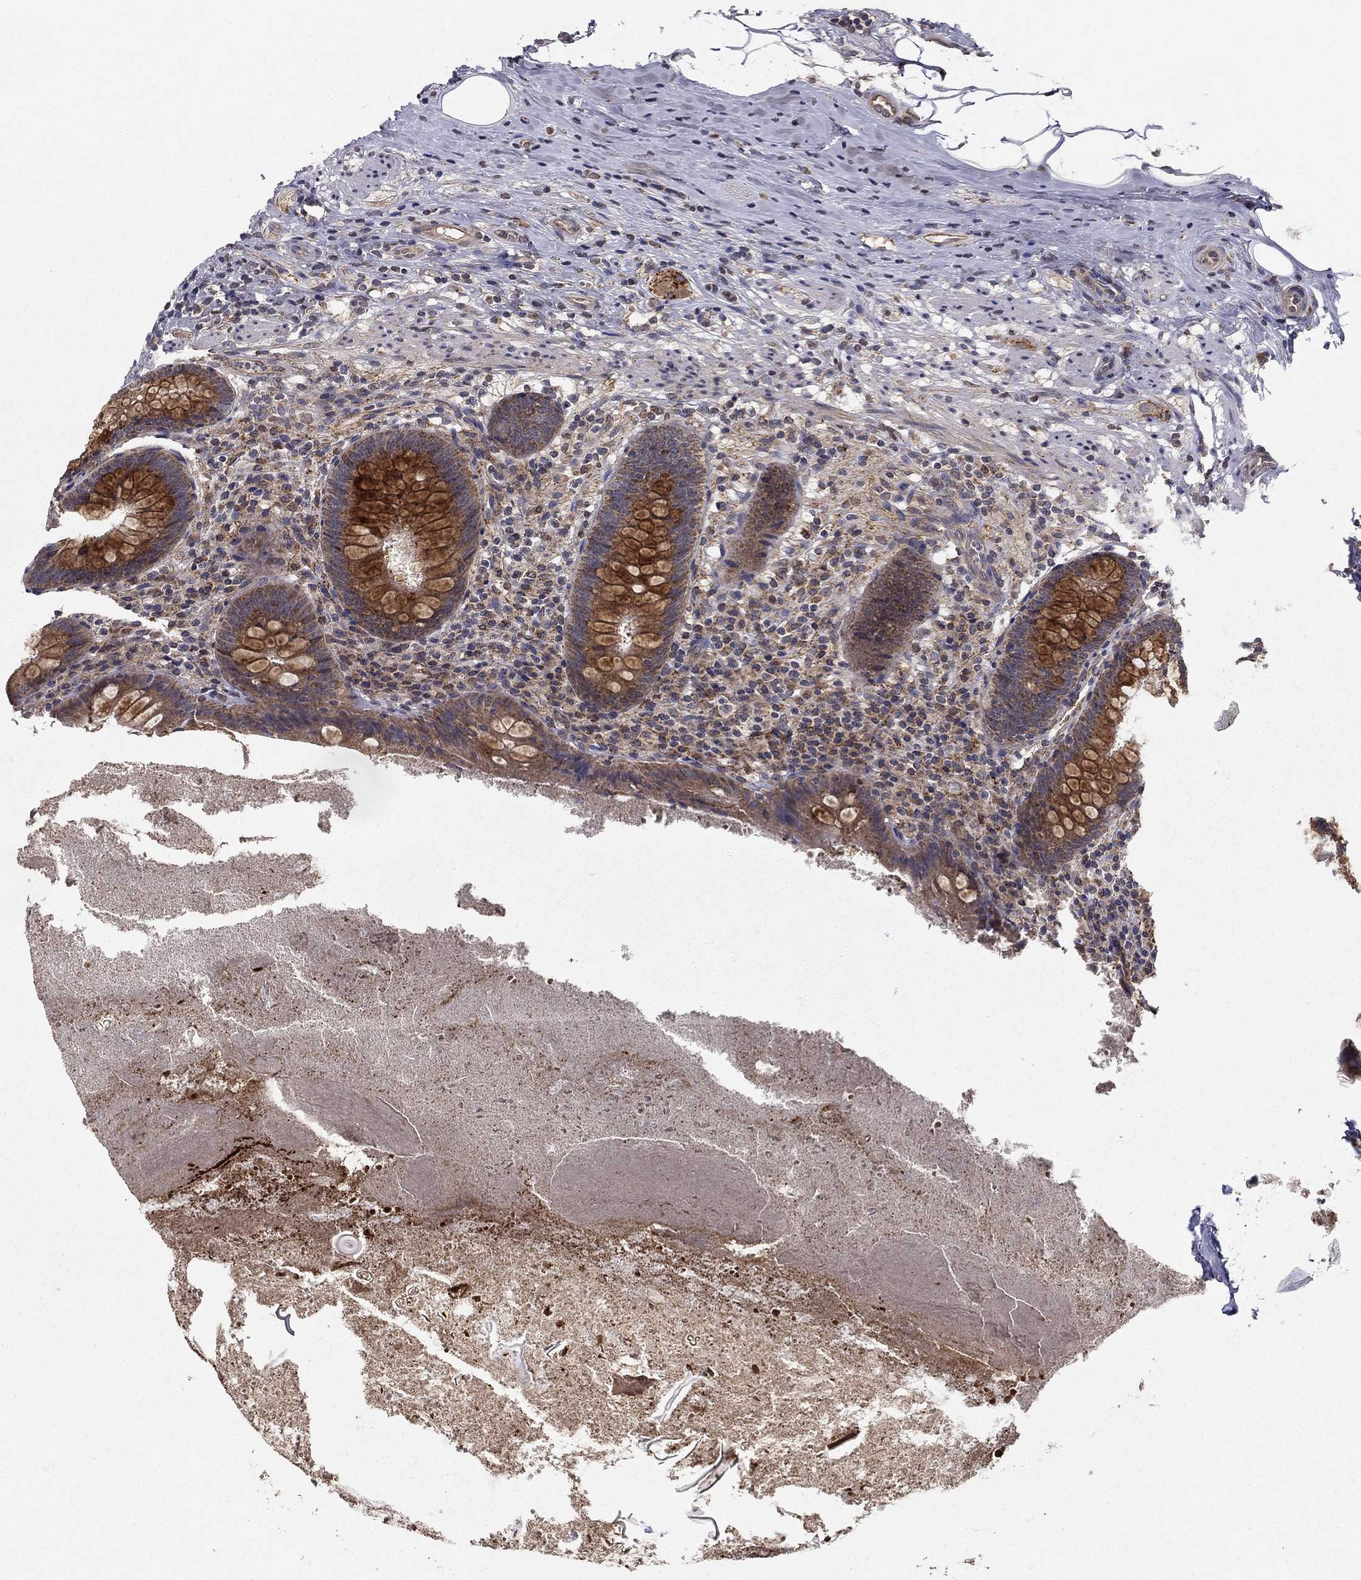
{"staining": {"intensity": "strong", "quantity": "<25%", "location": "cytoplasmic/membranous"}, "tissue": "appendix", "cell_type": "Glandular cells", "image_type": "normal", "snomed": [{"axis": "morphology", "description": "Normal tissue, NOS"}, {"axis": "topography", "description": "Appendix"}], "caption": "Immunohistochemistry (IHC) histopathology image of normal appendix: human appendix stained using IHC shows medium levels of strong protein expression localized specifically in the cytoplasmic/membranous of glandular cells, appearing as a cytoplasmic/membranous brown color.", "gene": "SLC2A13", "patient": {"sex": "male", "age": 47}}